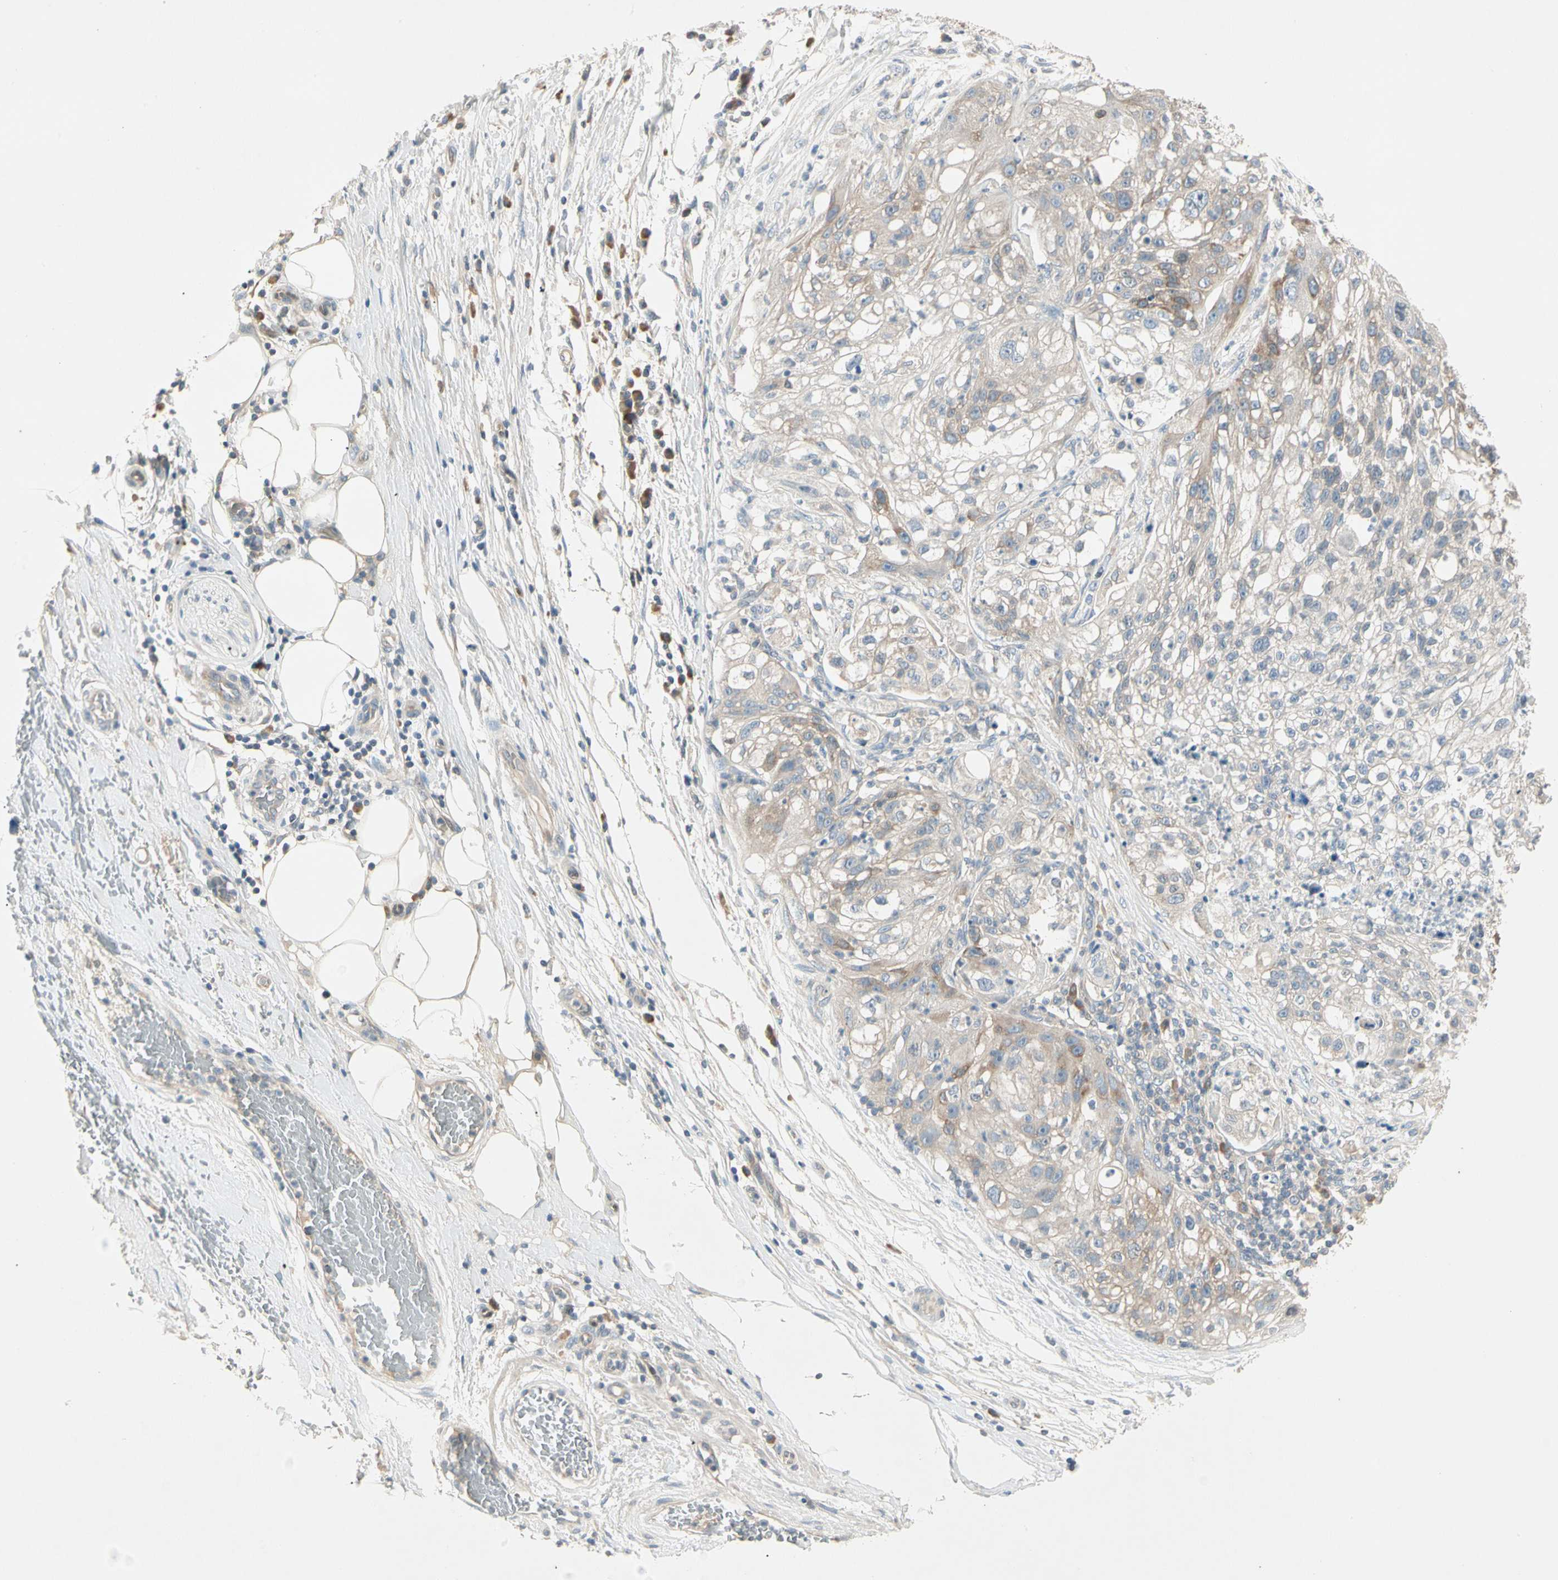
{"staining": {"intensity": "weak", "quantity": "25%-75%", "location": "cytoplasmic/membranous"}, "tissue": "lung cancer", "cell_type": "Tumor cells", "image_type": "cancer", "snomed": [{"axis": "morphology", "description": "Inflammation, NOS"}, {"axis": "morphology", "description": "Squamous cell carcinoma, NOS"}, {"axis": "topography", "description": "Lymph node"}, {"axis": "topography", "description": "Soft tissue"}, {"axis": "topography", "description": "Lung"}], "caption": "DAB (3,3'-diaminobenzidine) immunohistochemical staining of human lung cancer (squamous cell carcinoma) displays weak cytoplasmic/membranous protein positivity in about 25%-75% of tumor cells. The staining was performed using DAB to visualize the protein expression in brown, while the nuclei were stained in blue with hematoxylin (Magnification: 20x).", "gene": "IL1R1", "patient": {"sex": "male", "age": 66}}